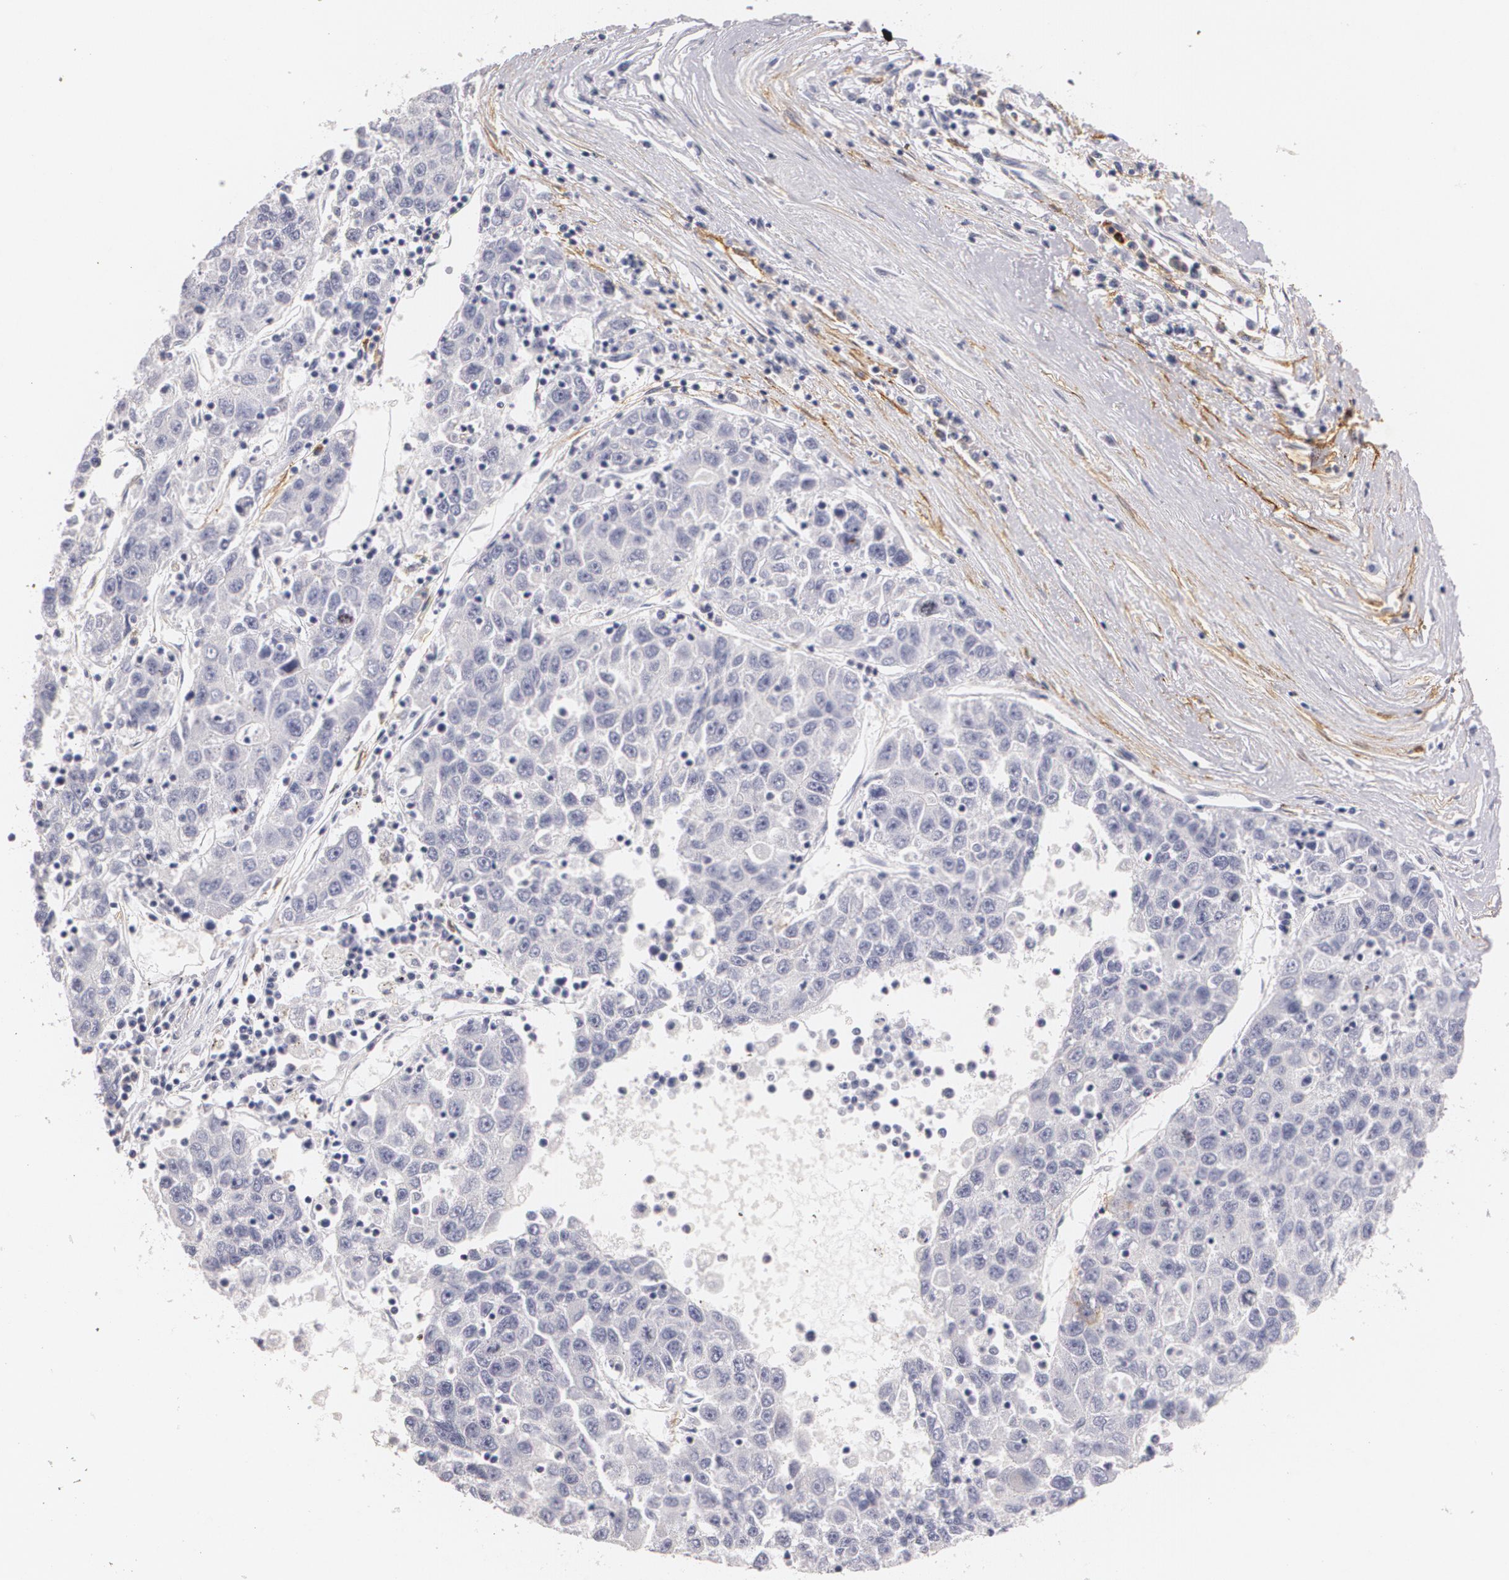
{"staining": {"intensity": "negative", "quantity": "none", "location": "none"}, "tissue": "liver cancer", "cell_type": "Tumor cells", "image_type": "cancer", "snomed": [{"axis": "morphology", "description": "Carcinoma, Hepatocellular, NOS"}, {"axis": "topography", "description": "Liver"}], "caption": "Tumor cells are negative for brown protein staining in hepatocellular carcinoma (liver).", "gene": "NGFR", "patient": {"sex": "male", "age": 49}}